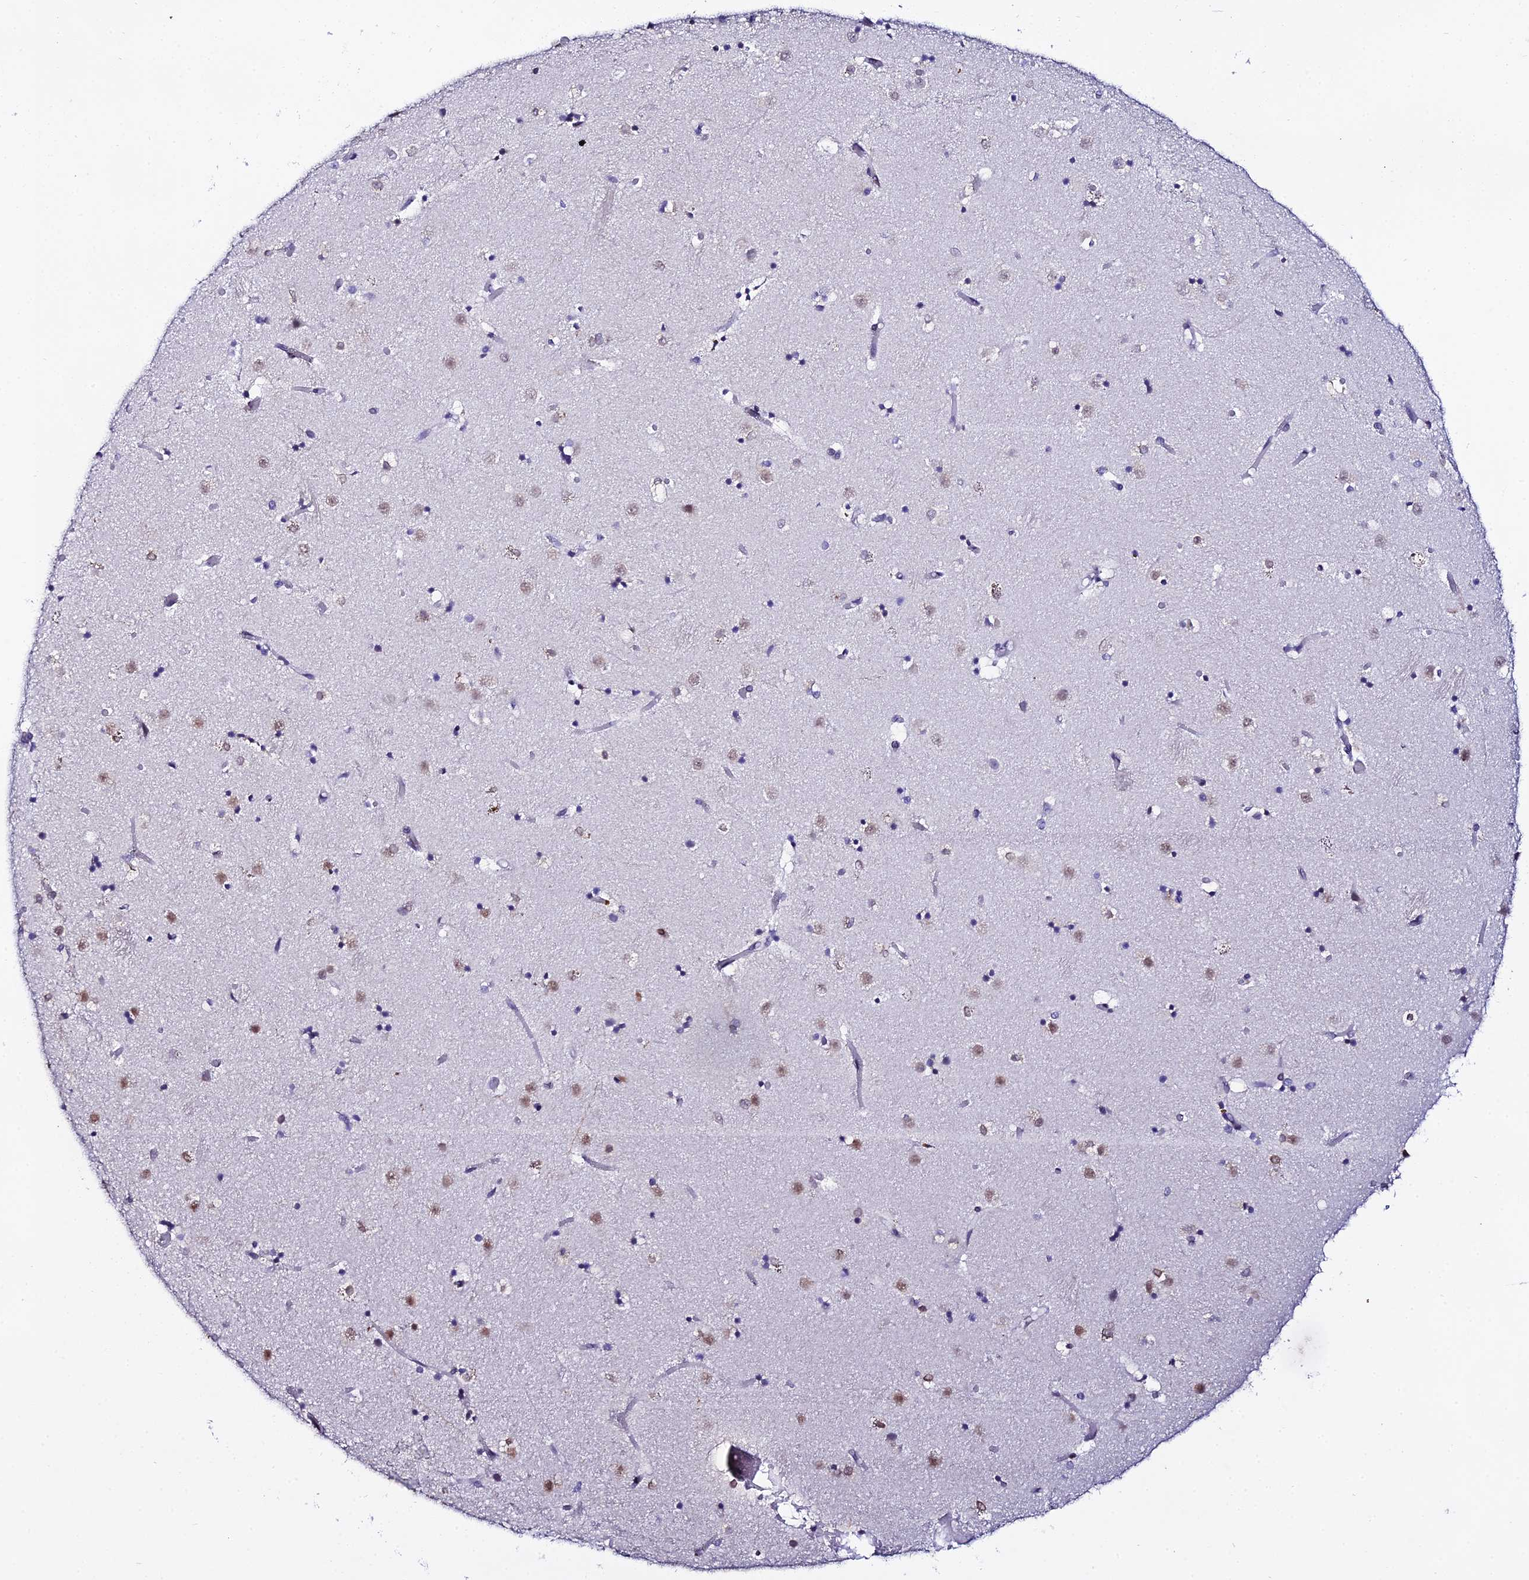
{"staining": {"intensity": "moderate", "quantity": "<25%", "location": "nuclear"}, "tissue": "caudate", "cell_type": "Glial cells", "image_type": "normal", "snomed": [{"axis": "morphology", "description": "Normal tissue, NOS"}, {"axis": "topography", "description": "Lateral ventricle wall"}], "caption": "Immunohistochemistry staining of benign caudate, which reveals low levels of moderate nuclear staining in approximately <25% of glial cells indicating moderate nuclear protein expression. The staining was performed using DAB (3,3'-diaminobenzidine) (brown) for protein detection and nuclei were counterstained in hematoxylin (blue).", "gene": "MCM10", "patient": {"sex": "female", "age": 52}}